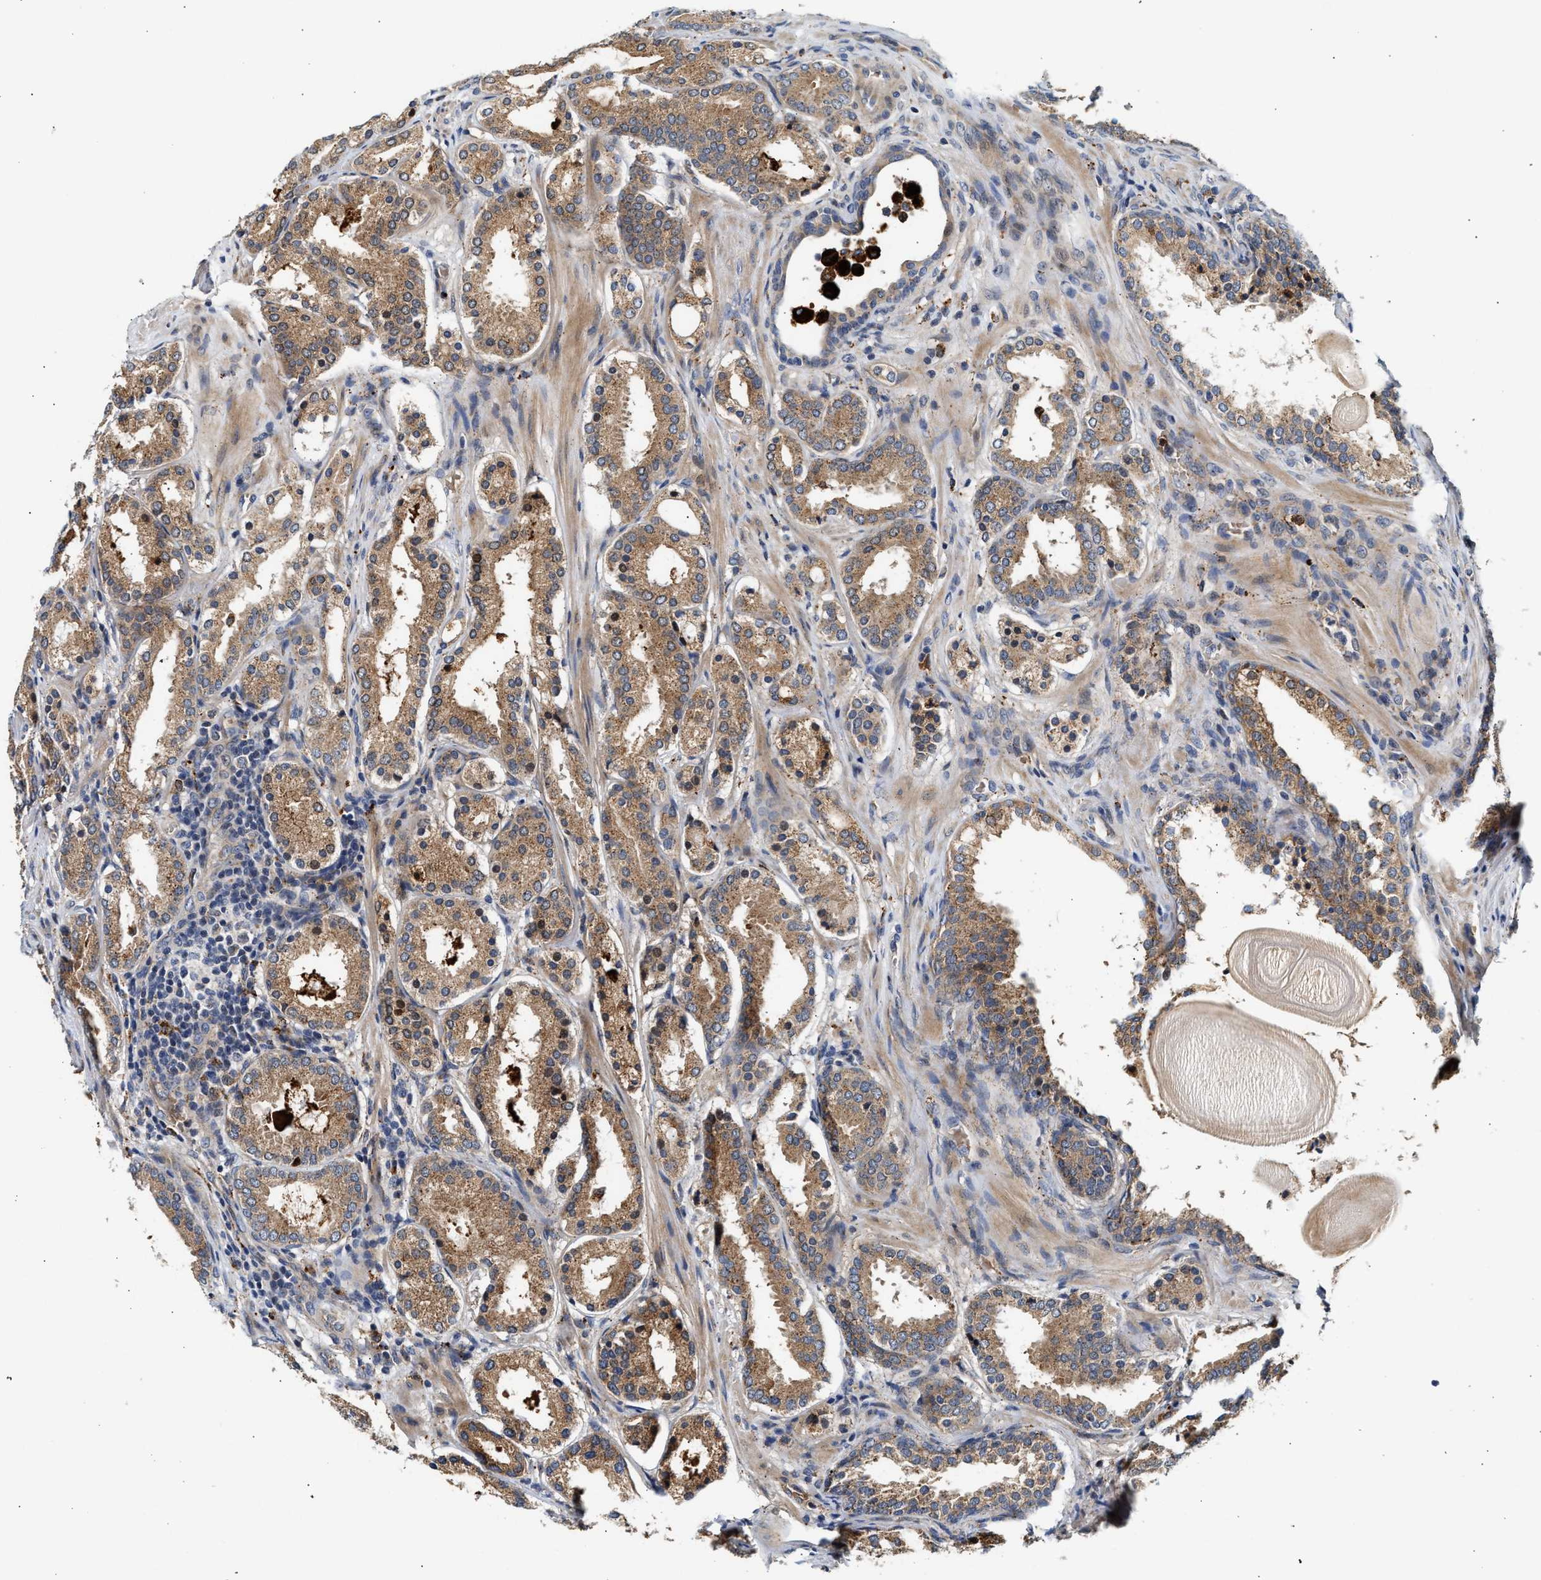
{"staining": {"intensity": "moderate", "quantity": ">75%", "location": "cytoplasmic/membranous"}, "tissue": "prostate cancer", "cell_type": "Tumor cells", "image_type": "cancer", "snomed": [{"axis": "morphology", "description": "Adenocarcinoma, Low grade"}, {"axis": "topography", "description": "Prostate"}], "caption": "Prostate adenocarcinoma (low-grade) stained for a protein (brown) displays moderate cytoplasmic/membranous positive expression in approximately >75% of tumor cells.", "gene": "PLD3", "patient": {"sex": "male", "age": 69}}